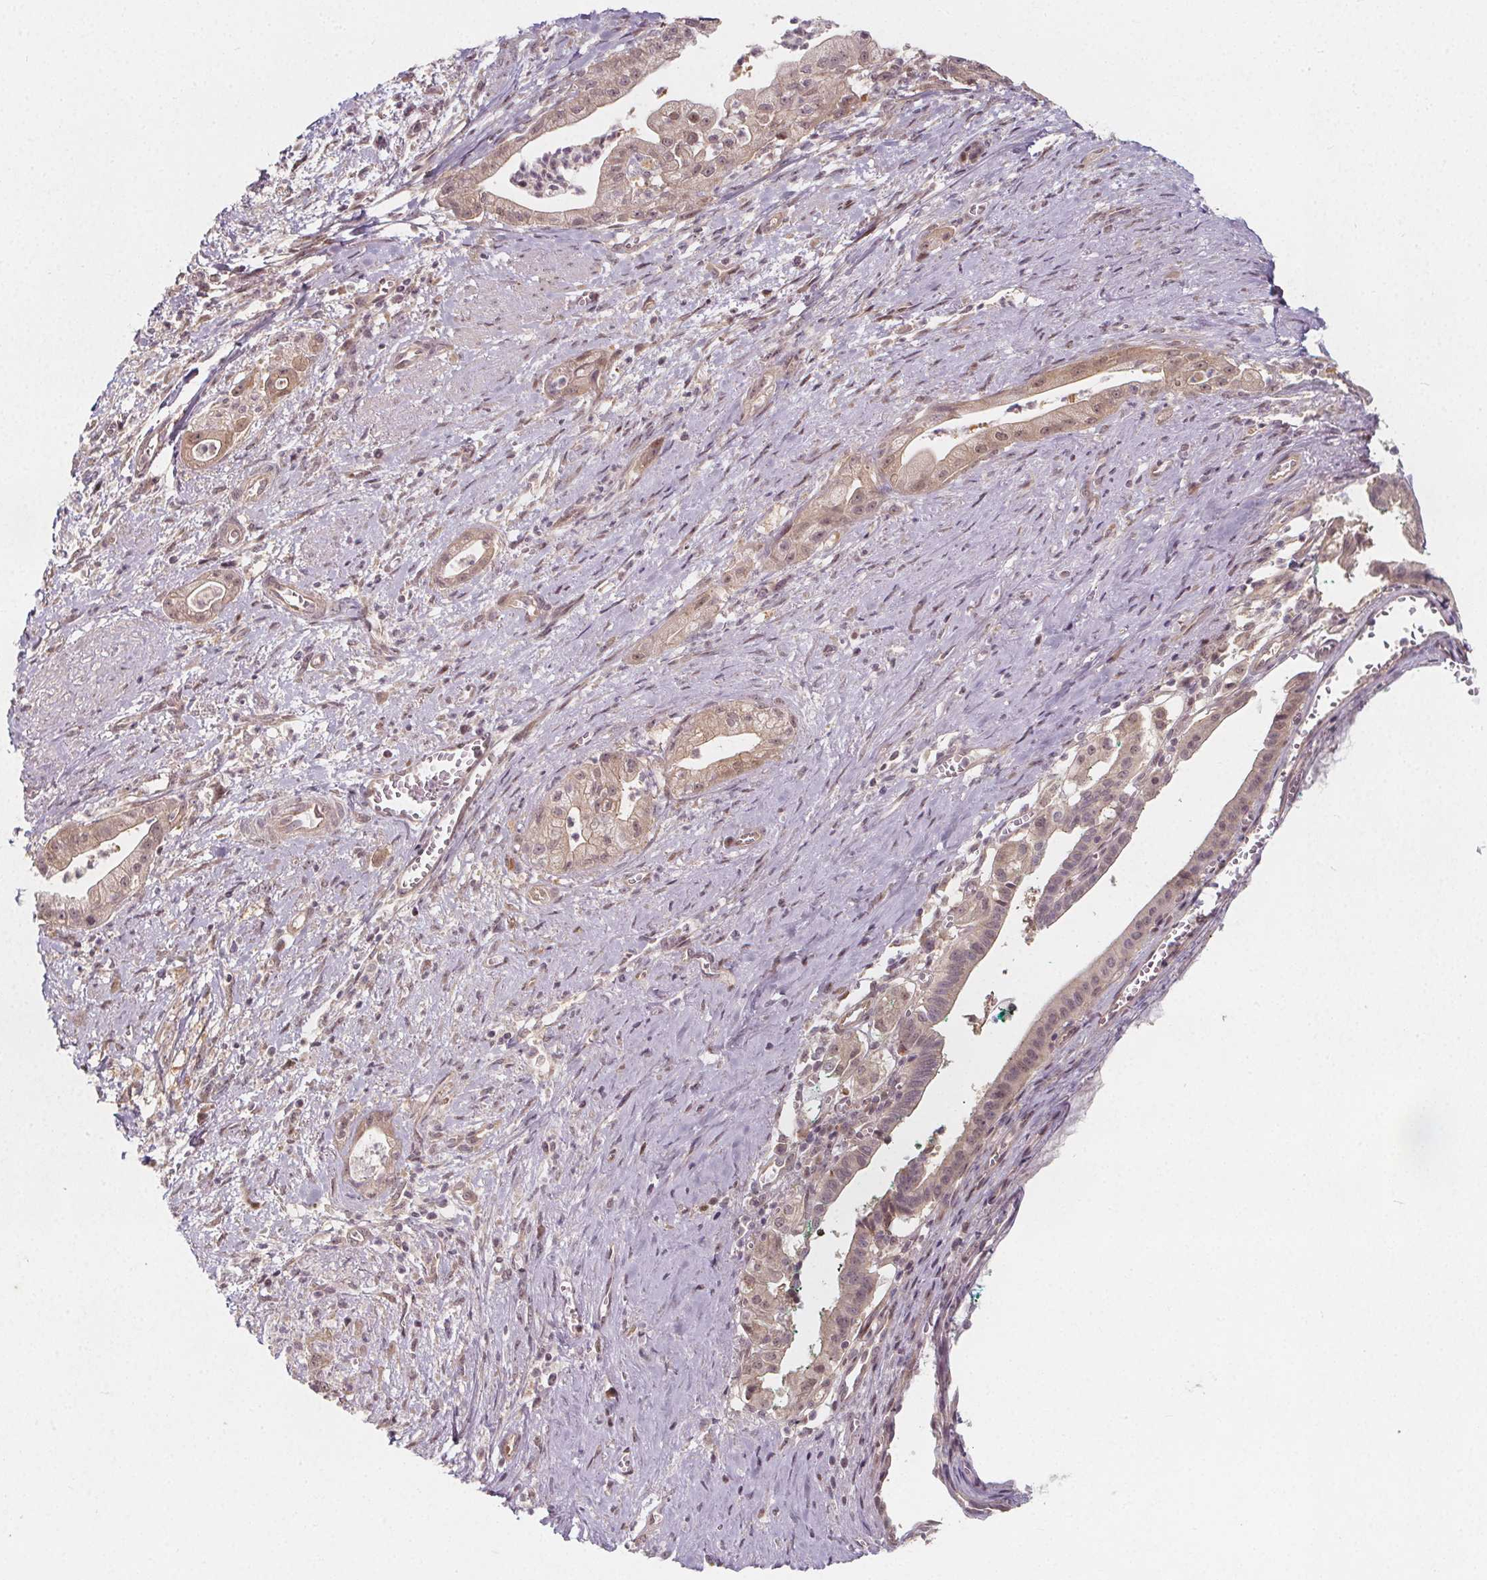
{"staining": {"intensity": "weak", "quantity": "<25%", "location": "cytoplasmic/membranous,nuclear"}, "tissue": "pancreatic cancer", "cell_type": "Tumor cells", "image_type": "cancer", "snomed": [{"axis": "morphology", "description": "Normal tissue, NOS"}, {"axis": "morphology", "description": "Adenocarcinoma, NOS"}, {"axis": "topography", "description": "Lymph node"}, {"axis": "topography", "description": "Pancreas"}], "caption": "This is an immunohistochemistry (IHC) image of human pancreatic cancer. There is no staining in tumor cells.", "gene": "AKT1S1", "patient": {"sex": "female", "age": 58}}